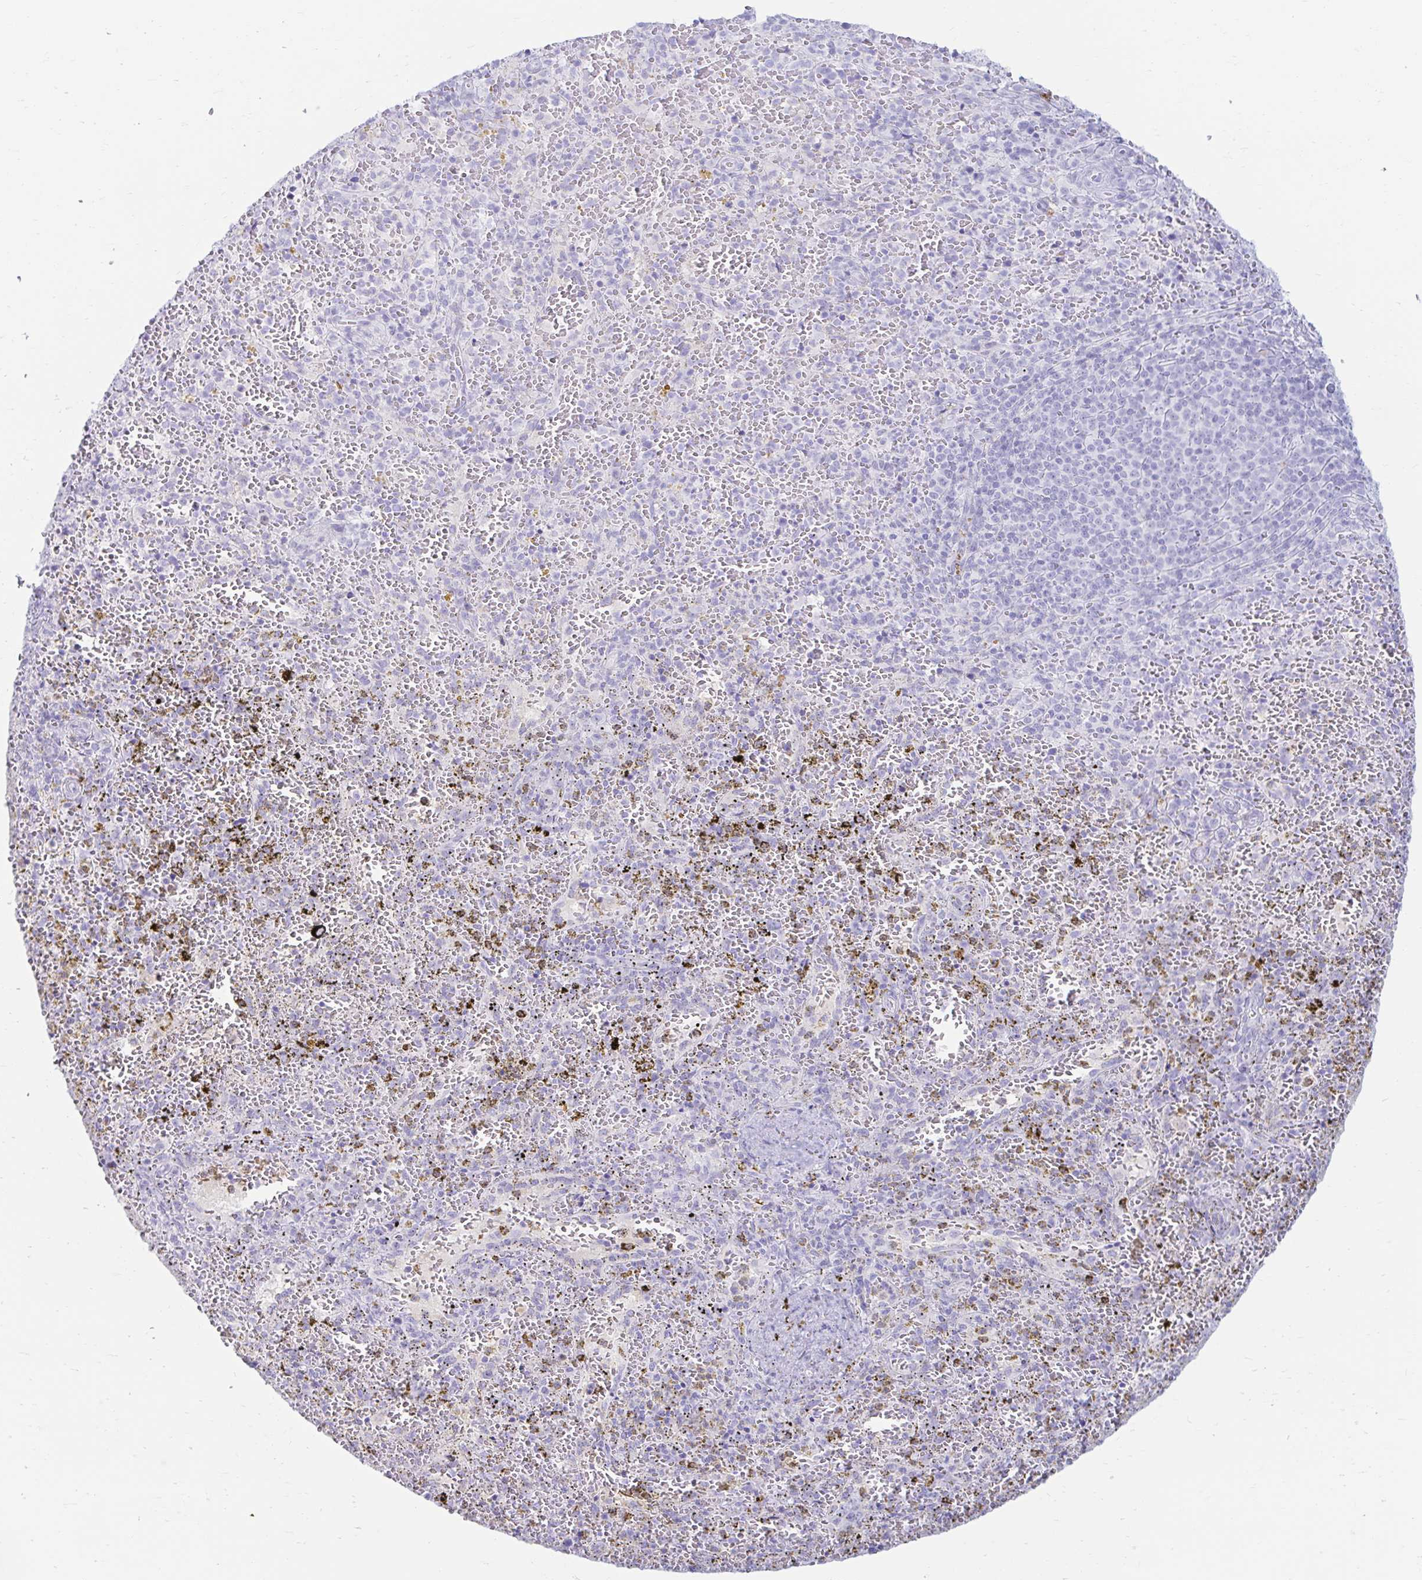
{"staining": {"intensity": "negative", "quantity": "none", "location": "none"}, "tissue": "spleen", "cell_type": "Cells in red pulp", "image_type": "normal", "snomed": [{"axis": "morphology", "description": "Normal tissue, NOS"}, {"axis": "topography", "description": "Spleen"}], "caption": "A high-resolution image shows immunohistochemistry staining of normal spleen, which reveals no significant staining in cells in red pulp. (DAB (3,3'-diaminobenzidine) immunohistochemistry (IHC), high magnification).", "gene": "ERICH6", "patient": {"sex": "female", "age": 50}}